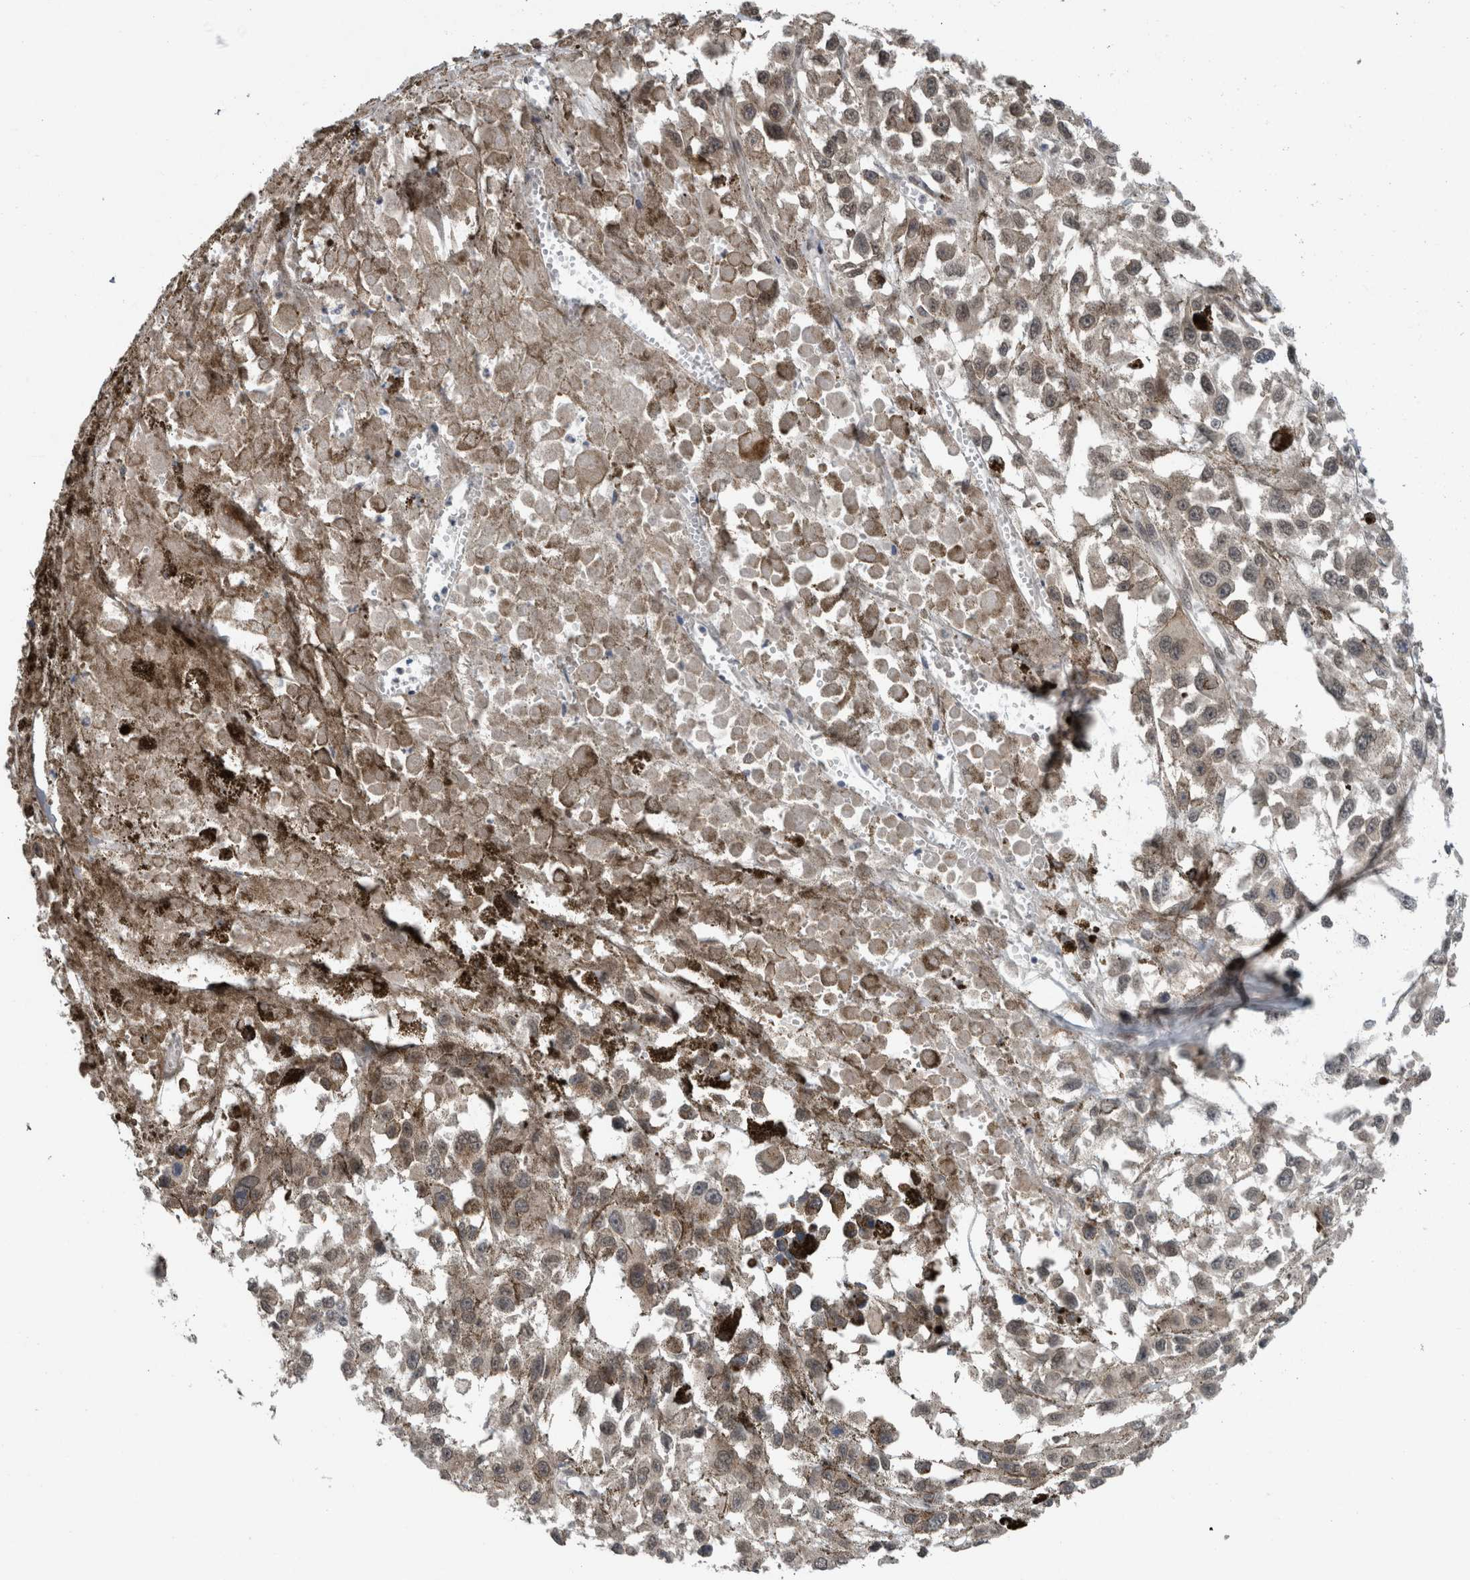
{"staining": {"intensity": "negative", "quantity": "none", "location": "none"}, "tissue": "melanoma", "cell_type": "Tumor cells", "image_type": "cancer", "snomed": [{"axis": "morphology", "description": "Malignant melanoma, Metastatic site"}, {"axis": "topography", "description": "Lymph node"}], "caption": "Immunohistochemical staining of malignant melanoma (metastatic site) demonstrates no significant positivity in tumor cells.", "gene": "SPAG7", "patient": {"sex": "male", "age": 59}}